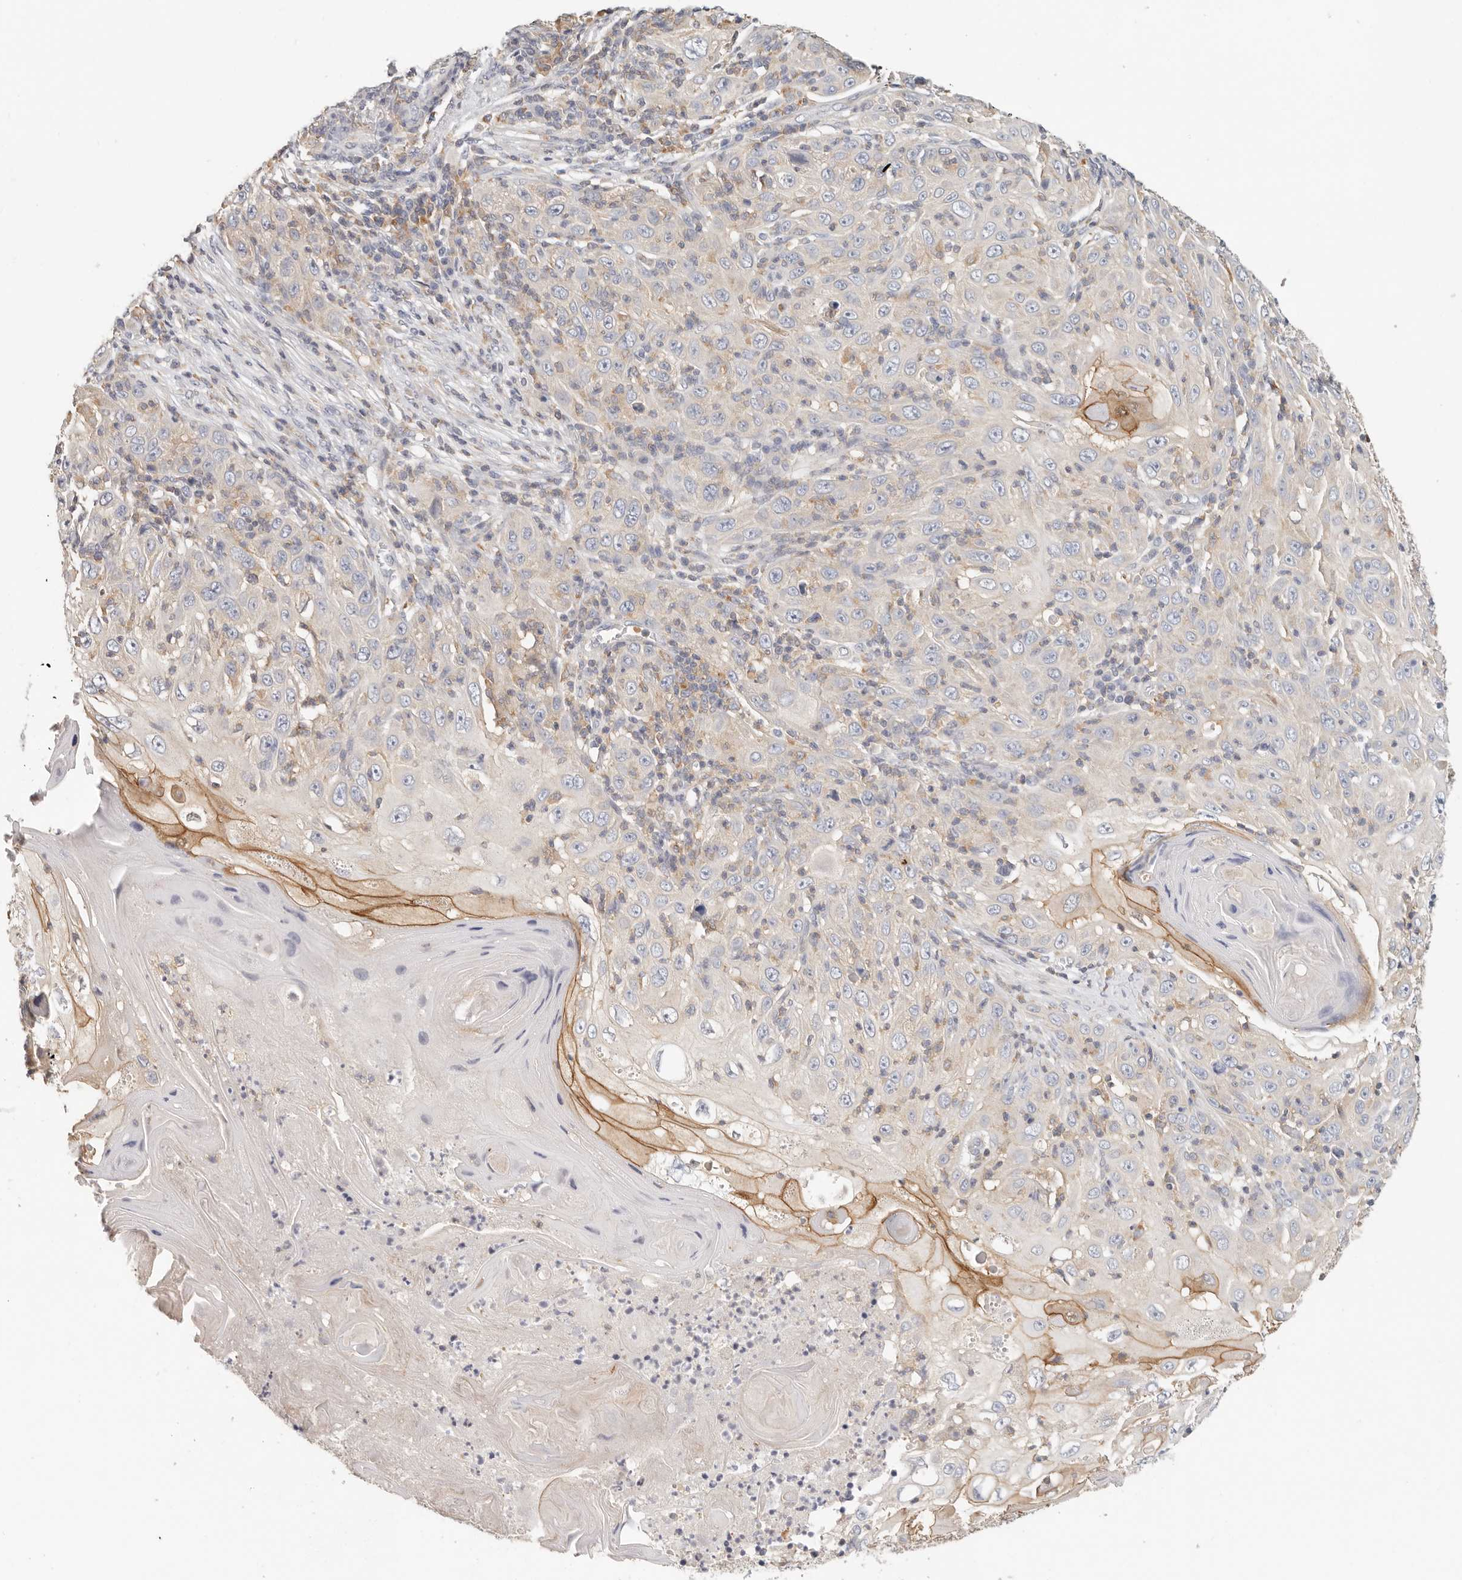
{"staining": {"intensity": "moderate", "quantity": "<25%", "location": "cytoplasmic/membranous"}, "tissue": "skin cancer", "cell_type": "Tumor cells", "image_type": "cancer", "snomed": [{"axis": "morphology", "description": "Squamous cell carcinoma, NOS"}, {"axis": "topography", "description": "Skin"}], "caption": "Immunohistochemistry image of human skin squamous cell carcinoma stained for a protein (brown), which demonstrates low levels of moderate cytoplasmic/membranous staining in approximately <25% of tumor cells.", "gene": "ANXA9", "patient": {"sex": "female", "age": 88}}